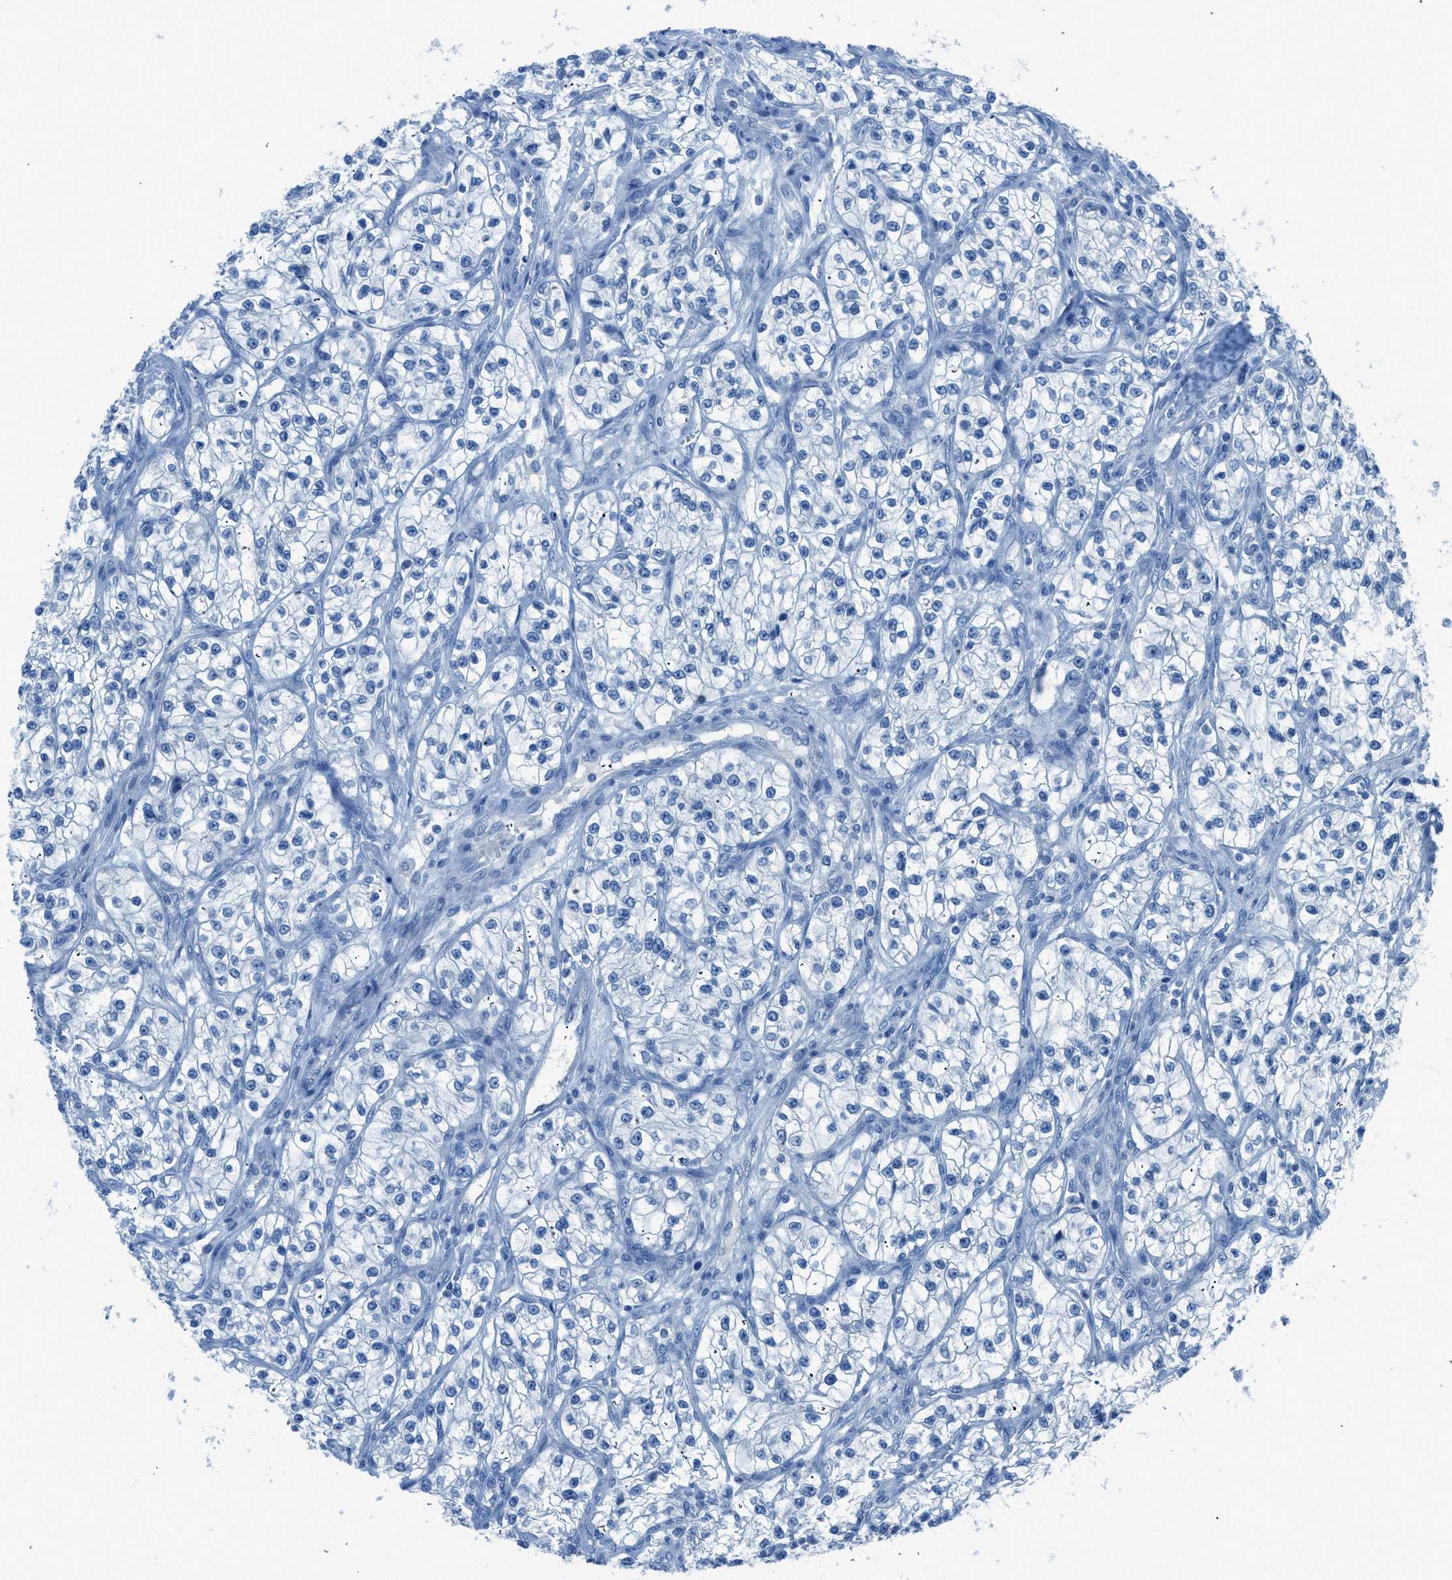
{"staining": {"intensity": "negative", "quantity": "none", "location": "none"}, "tissue": "renal cancer", "cell_type": "Tumor cells", "image_type": "cancer", "snomed": [{"axis": "morphology", "description": "Adenocarcinoma, NOS"}, {"axis": "topography", "description": "Kidney"}], "caption": "Image shows no significant protein expression in tumor cells of adenocarcinoma (renal).", "gene": "ACAN", "patient": {"sex": "female", "age": 57}}